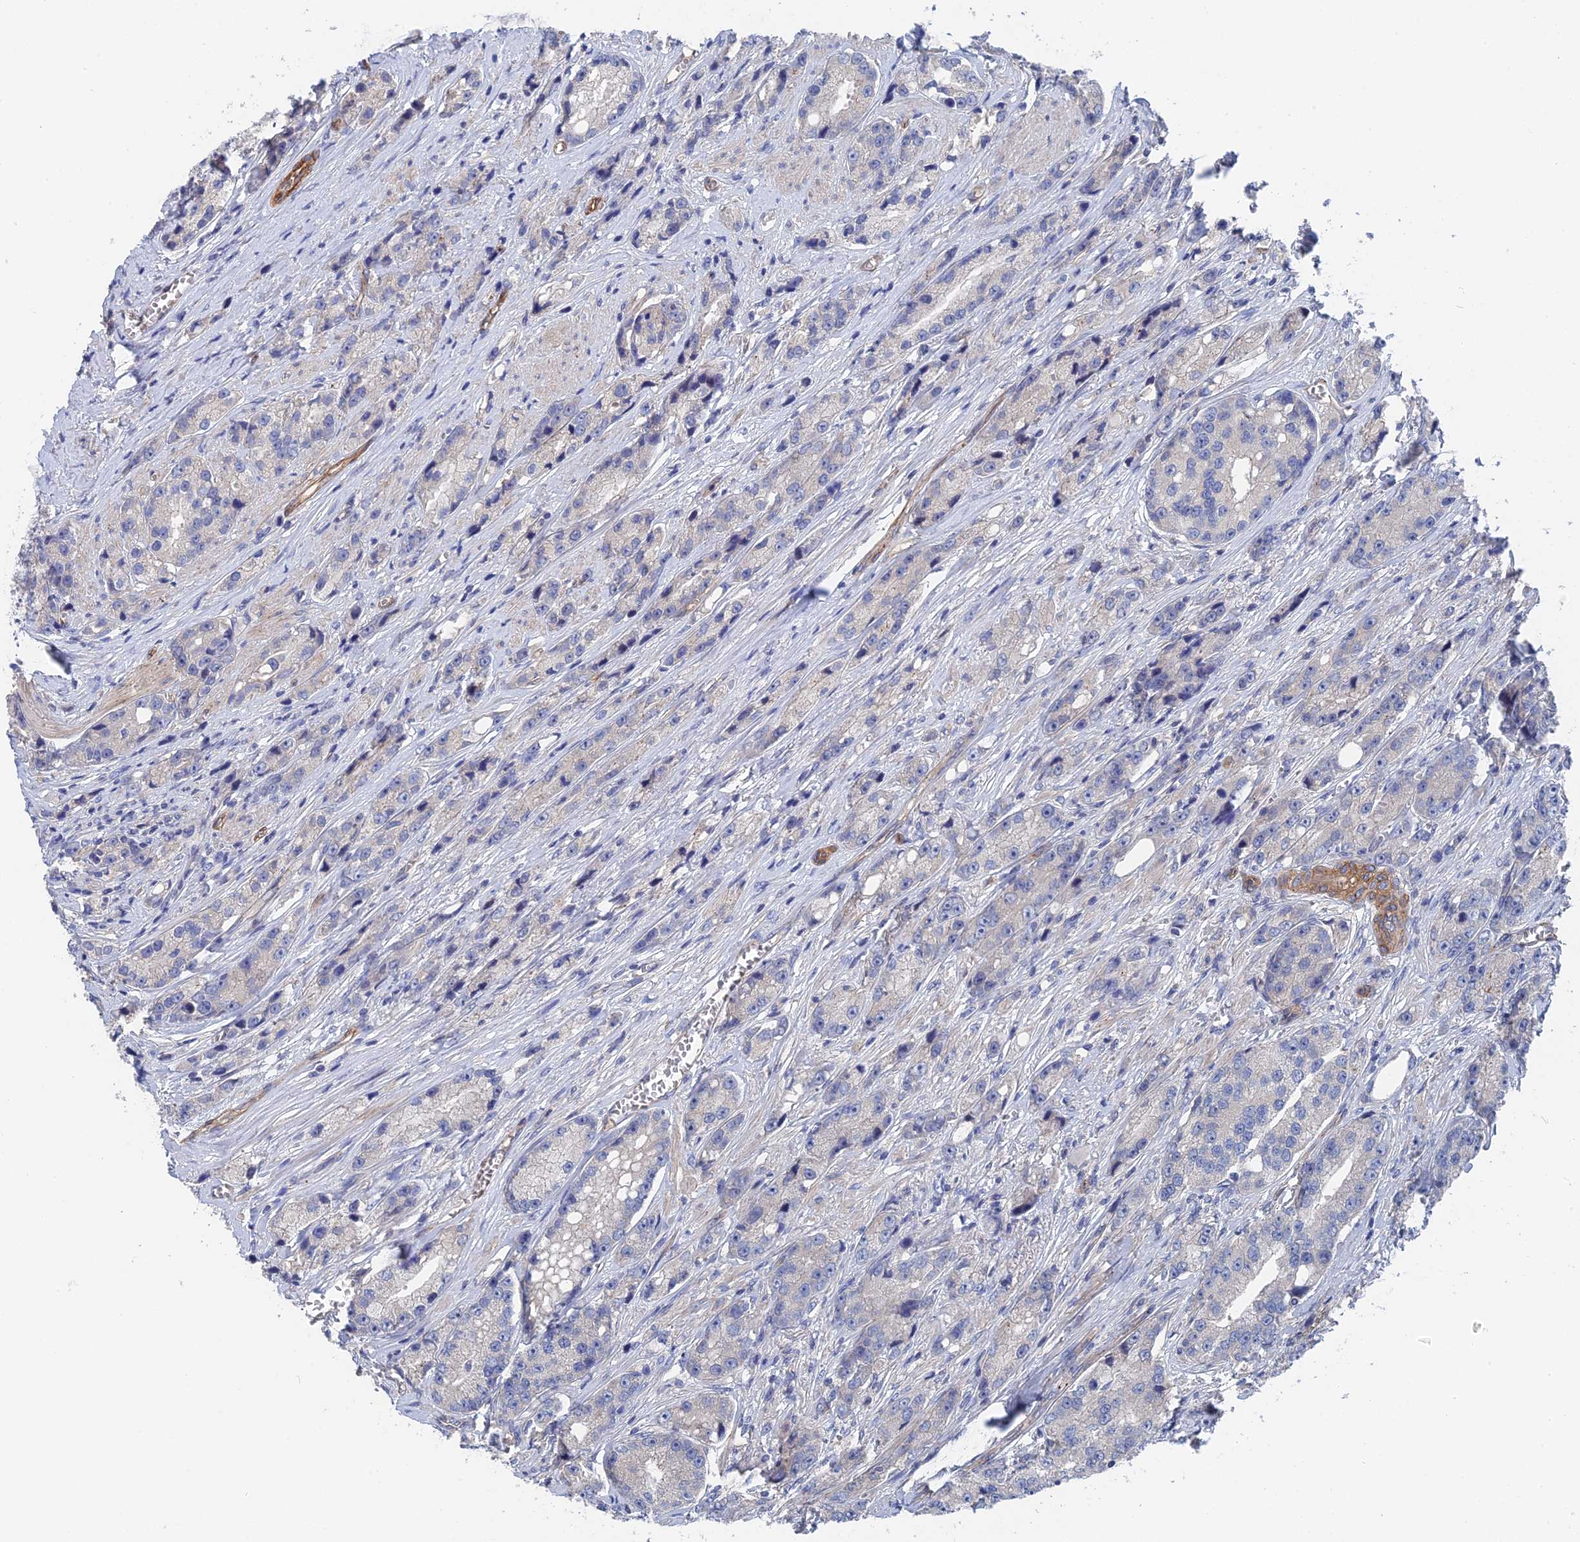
{"staining": {"intensity": "negative", "quantity": "none", "location": "none"}, "tissue": "prostate cancer", "cell_type": "Tumor cells", "image_type": "cancer", "snomed": [{"axis": "morphology", "description": "Adenocarcinoma, High grade"}, {"axis": "topography", "description": "Prostate"}], "caption": "This histopathology image is of prostate adenocarcinoma (high-grade) stained with immunohistochemistry (IHC) to label a protein in brown with the nuclei are counter-stained blue. There is no staining in tumor cells.", "gene": "MTHFSD", "patient": {"sex": "male", "age": 74}}